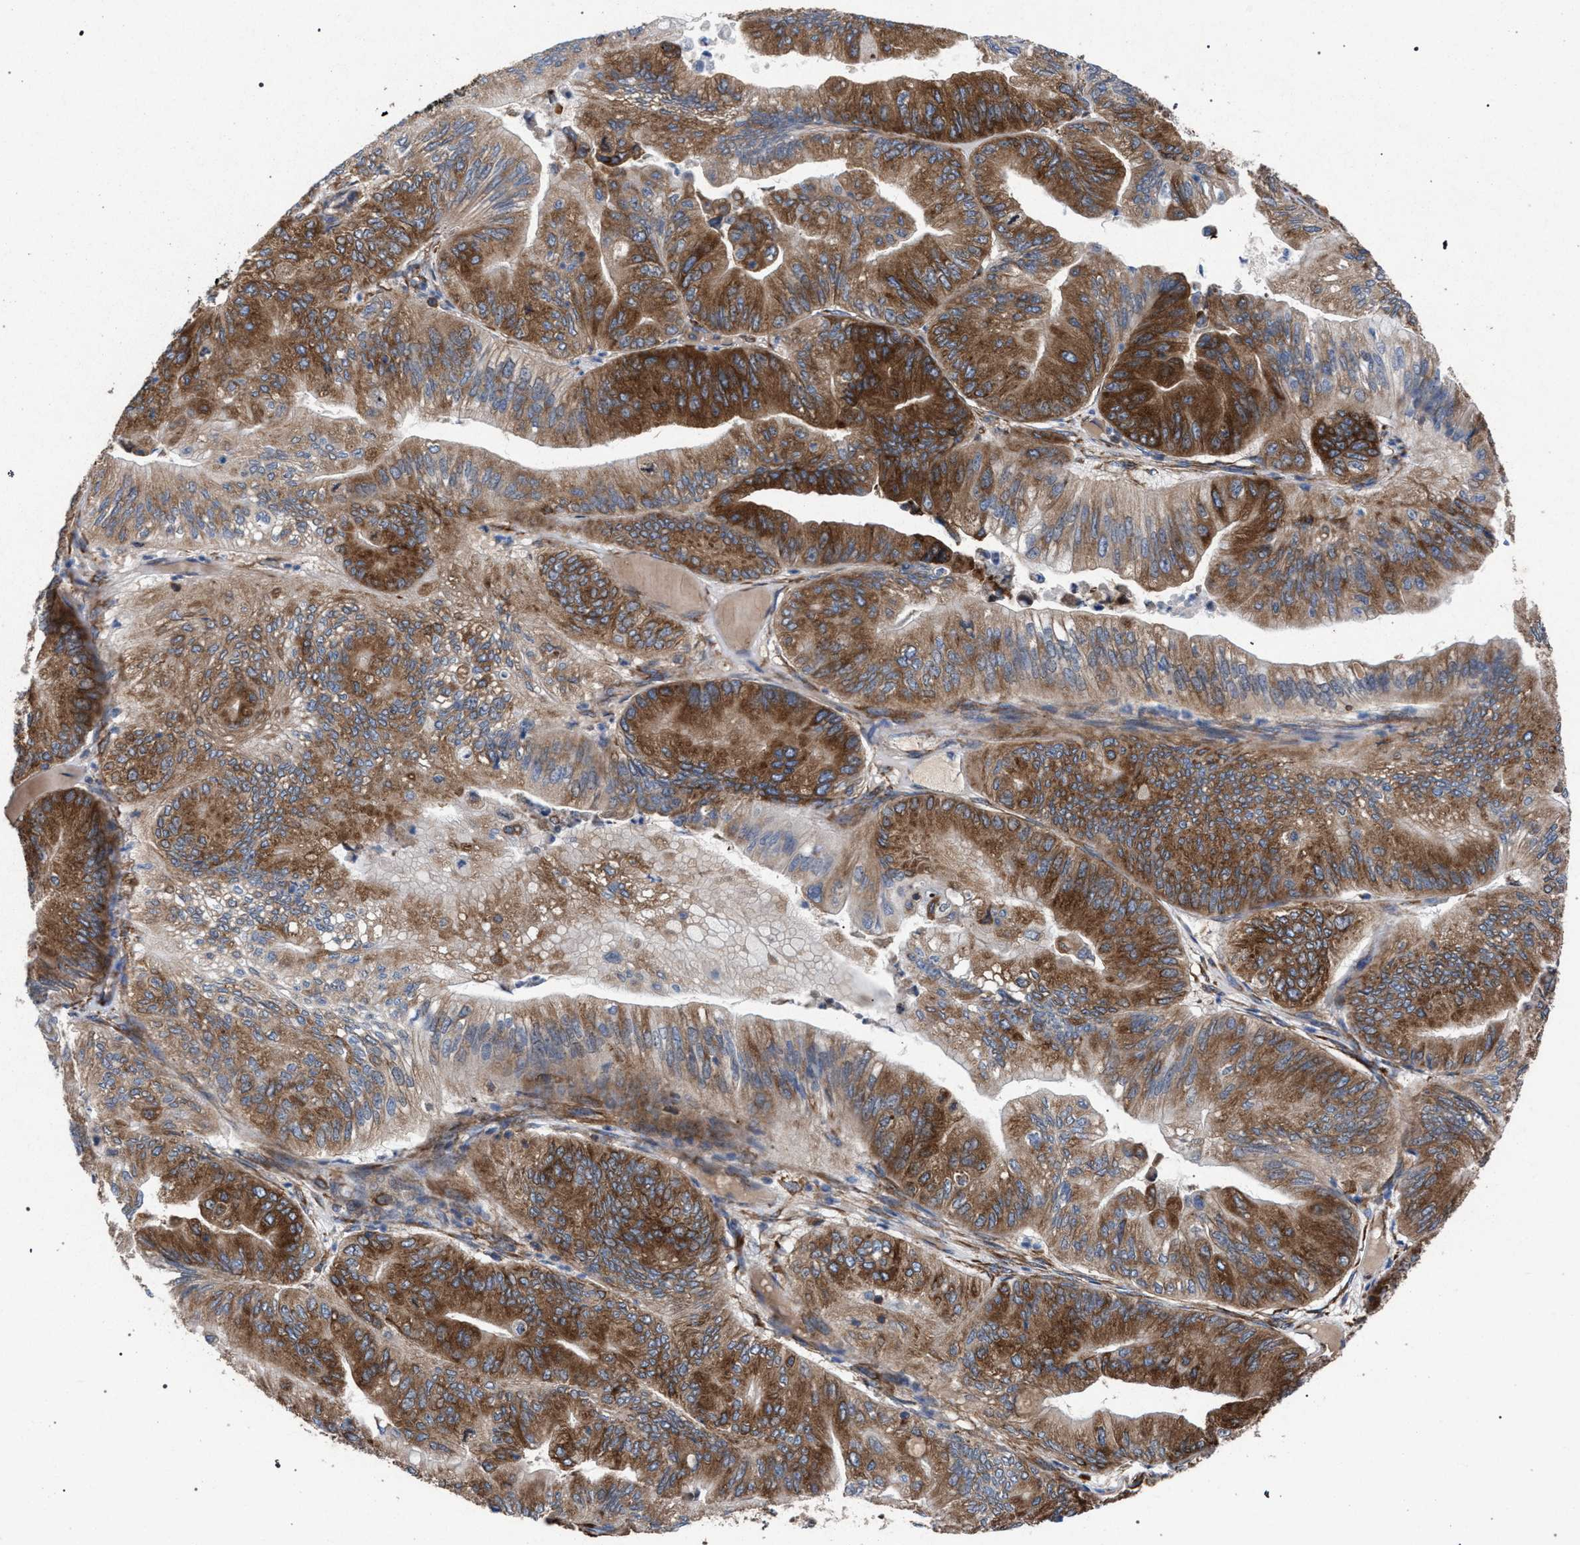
{"staining": {"intensity": "strong", "quantity": ">75%", "location": "cytoplasmic/membranous"}, "tissue": "ovarian cancer", "cell_type": "Tumor cells", "image_type": "cancer", "snomed": [{"axis": "morphology", "description": "Cystadenocarcinoma, mucinous, NOS"}, {"axis": "topography", "description": "Ovary"}], "caption": "IHC of human ovarian cancer (mucinous cystadenocarcinoma) demonstrates high levels of strong cytoplasmic/membranous positivity in approximately >75% of tumor cells.", "gene": "CDR2L", "patient": {"sex": "female", "age": 61}}